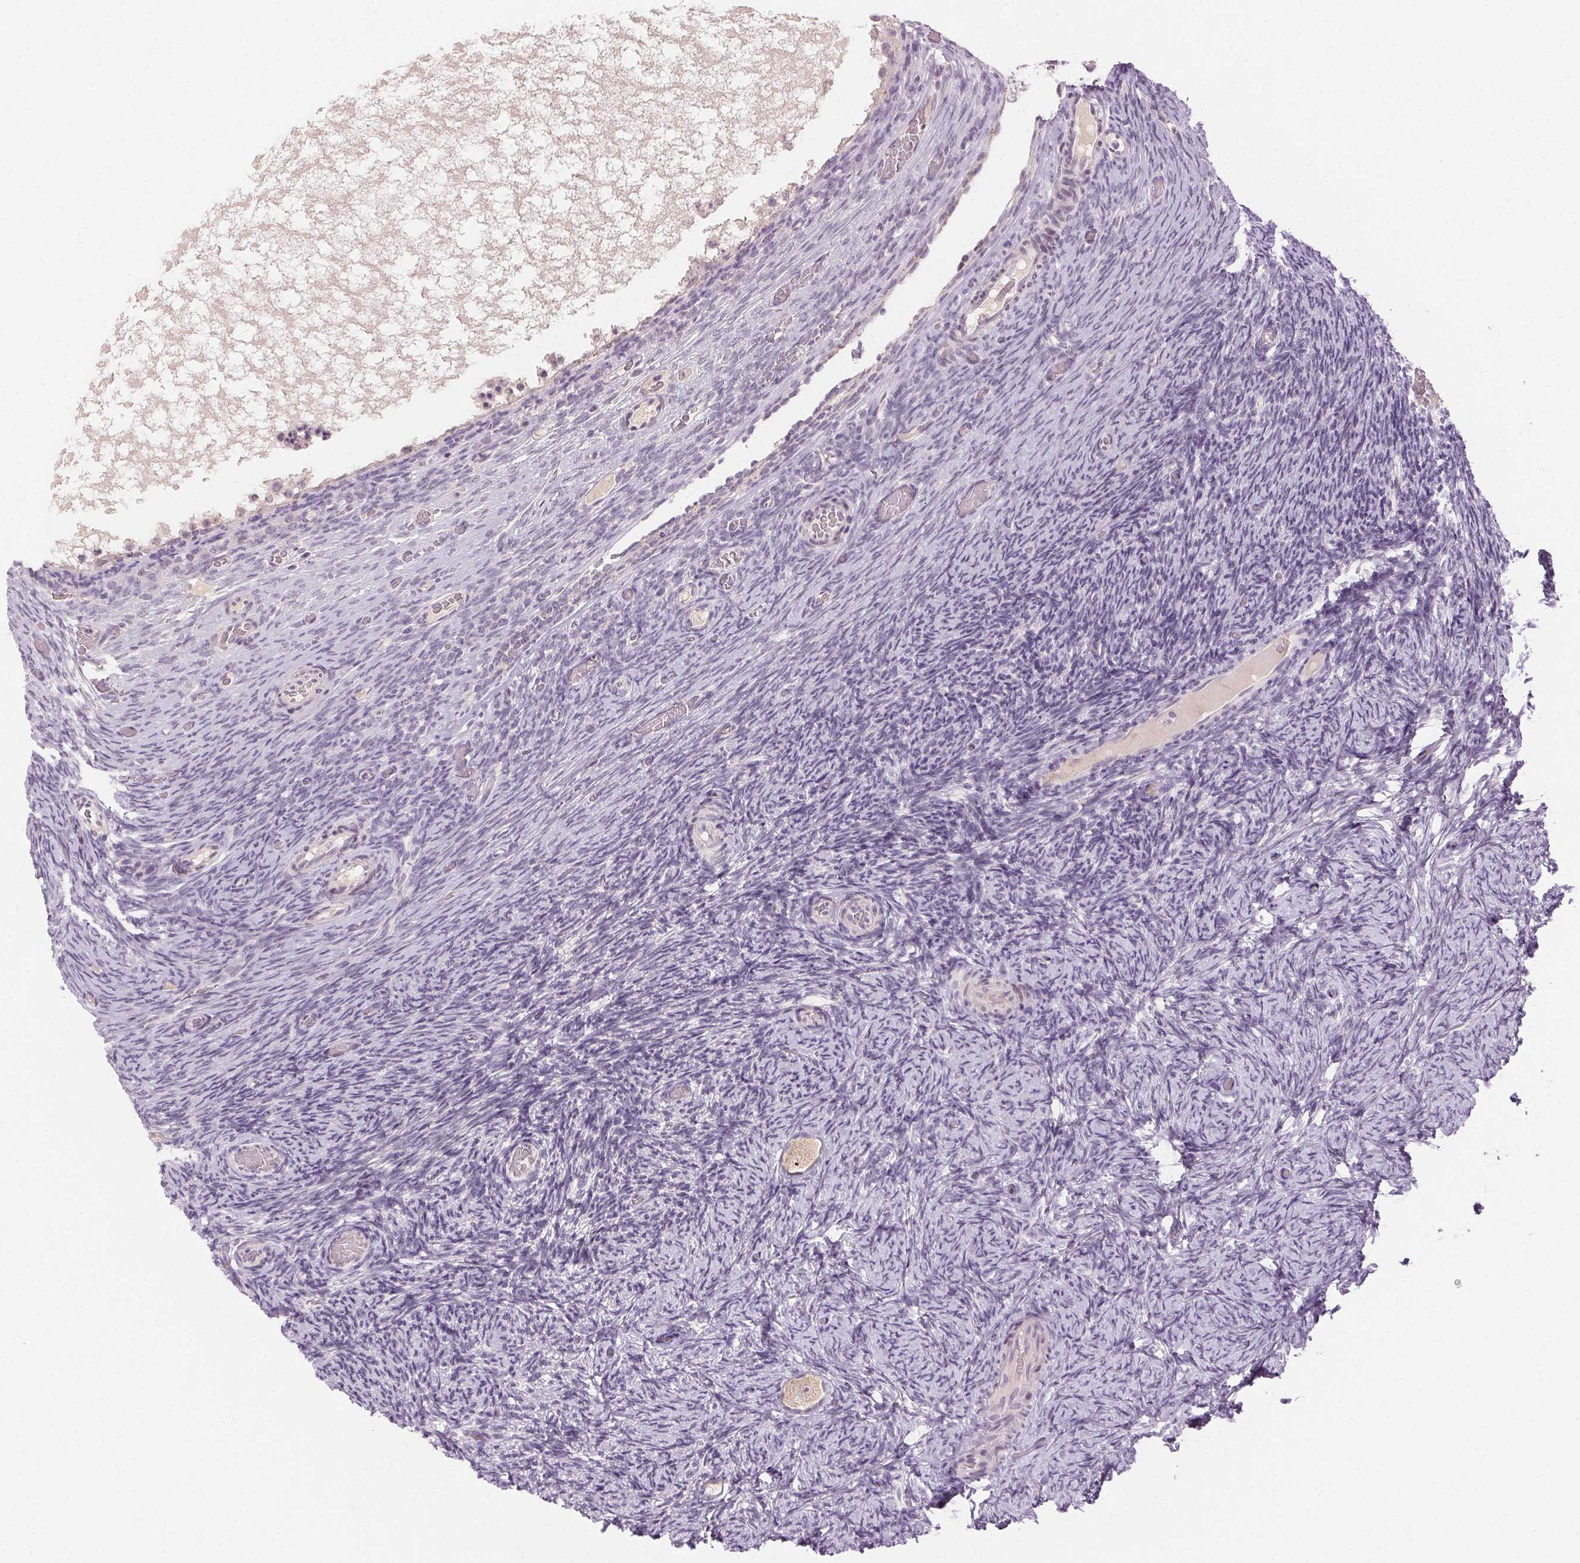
{"staining": {"intensity": "weak", "quantity": ">75%", "location": "cytoplasmic/membranous"}, "tissue": "ovary", "cell_type": "Follicle cells", "image_type": "normal", "snomed": [{"axis": "morphology", "description": "Normal tissue, NOS"}, {"axis": "topography", "description": "Ovary"}], "caption": "High-power microscopy captured an IHC micrograph of unremarkable ovary, revealing weak cytoplasmic/membranous positivity in approximately >75% of follicle cells. The staining was performed using DAB, with brown indicating positive protein expression. Nuclei are stained blue with hematoxylin.", "gene": "HSF5", "patient": {"sex": "female", "age": 34}}